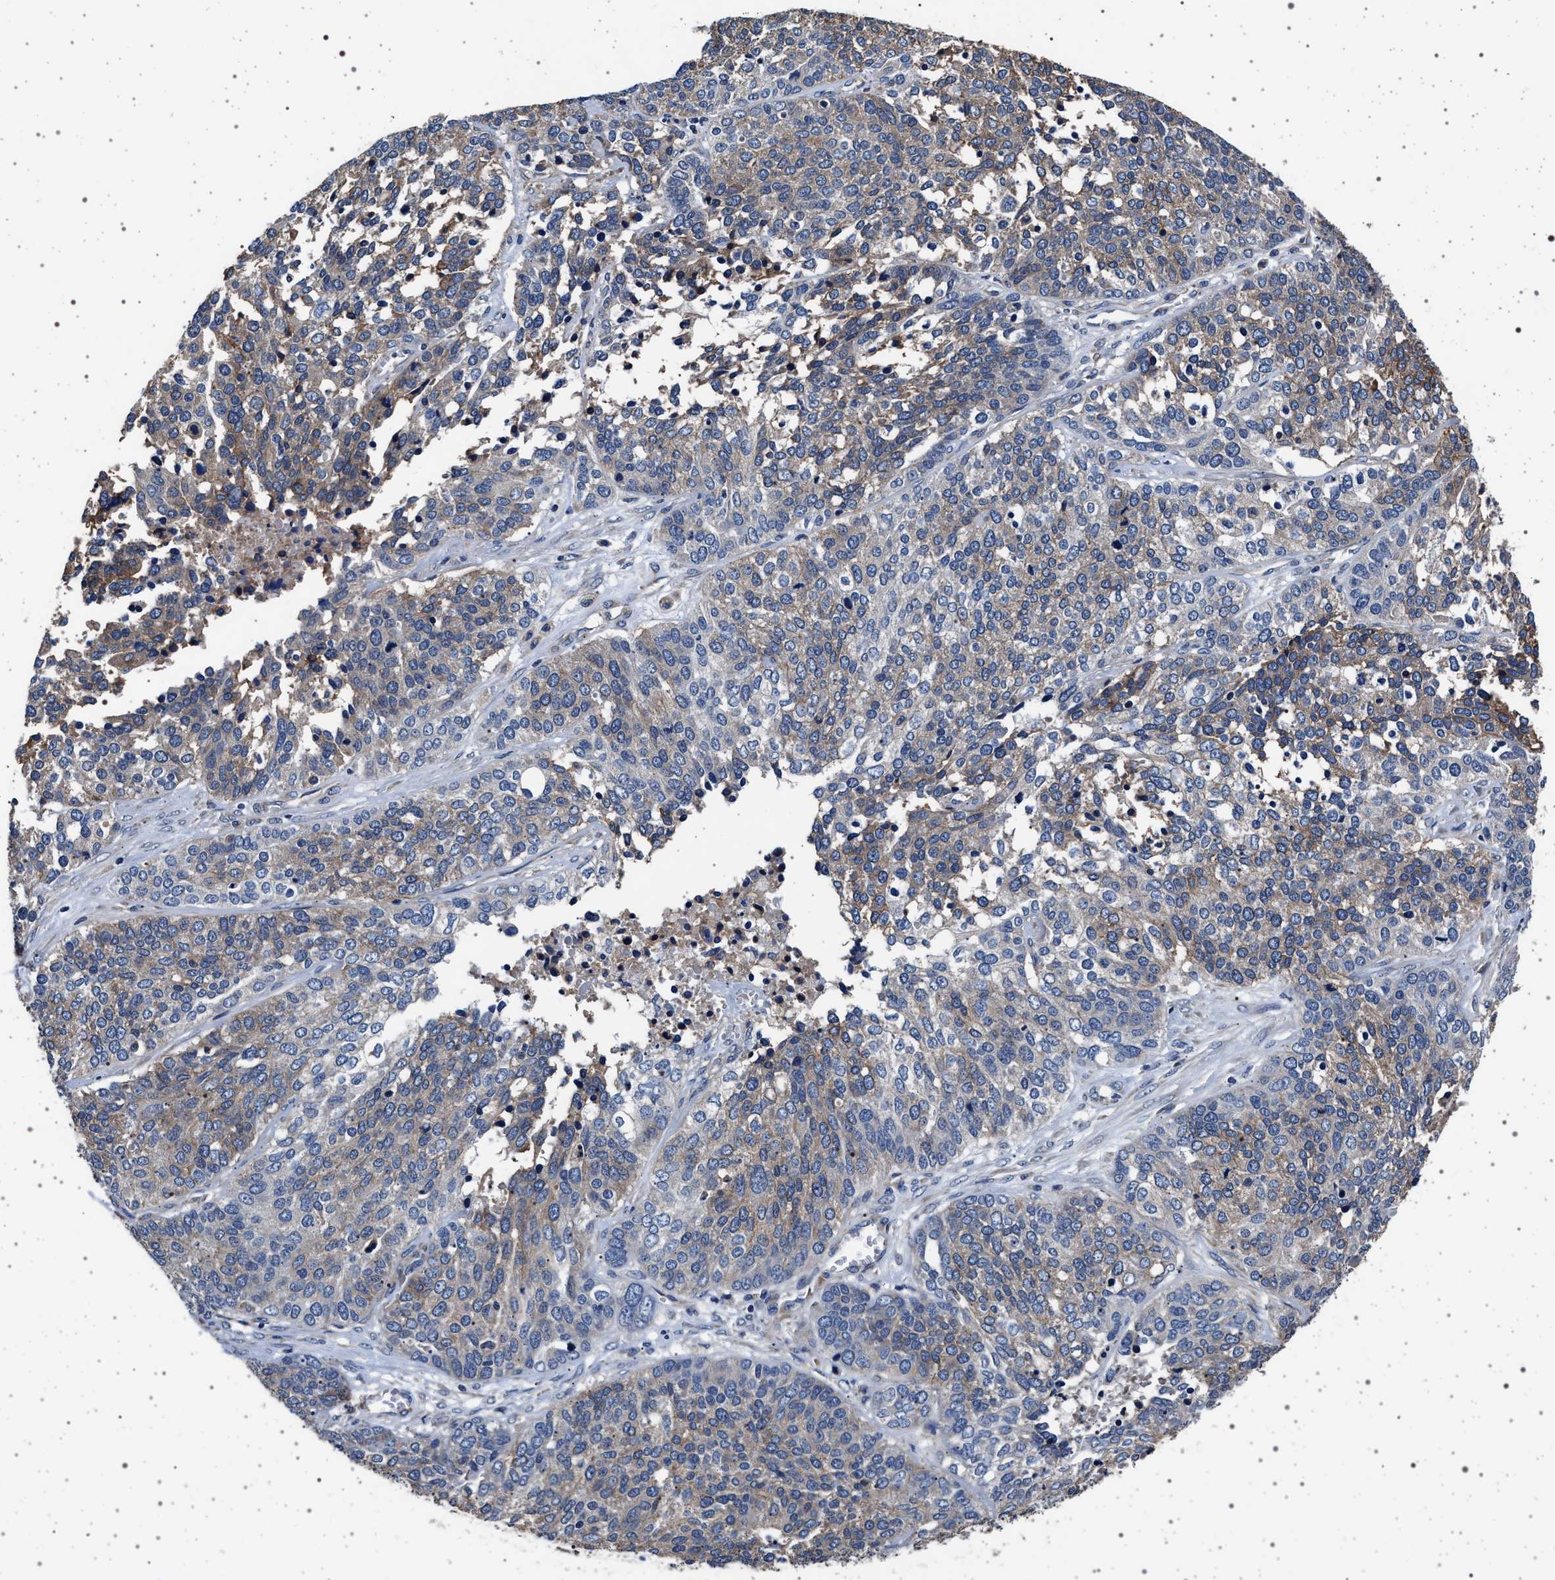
{"staining": {"intensity": "weak", "quantity": "25%-75%", "location": "cytoplasmic/membranous"}, "tissue": "ovarian cancer", "cell_type": "Tumor cells", "image_type": "cancer", "snomed": [{"axis": "morphology", "description": "Cystadenocarcinoma, serous, NOS"}, {"axis": "topography", "description": "Ovary"}], "caption": "IHC micrograph of human serous cystadenocarcinoma (ovarian) stained for a protein (brown), which reveals low levels of weak cytoplasmic/membranous expression in about 25%-75% of tumor cells.", "gene": "MAP3K2", "patient": {"sex": "female", "age": 44}}